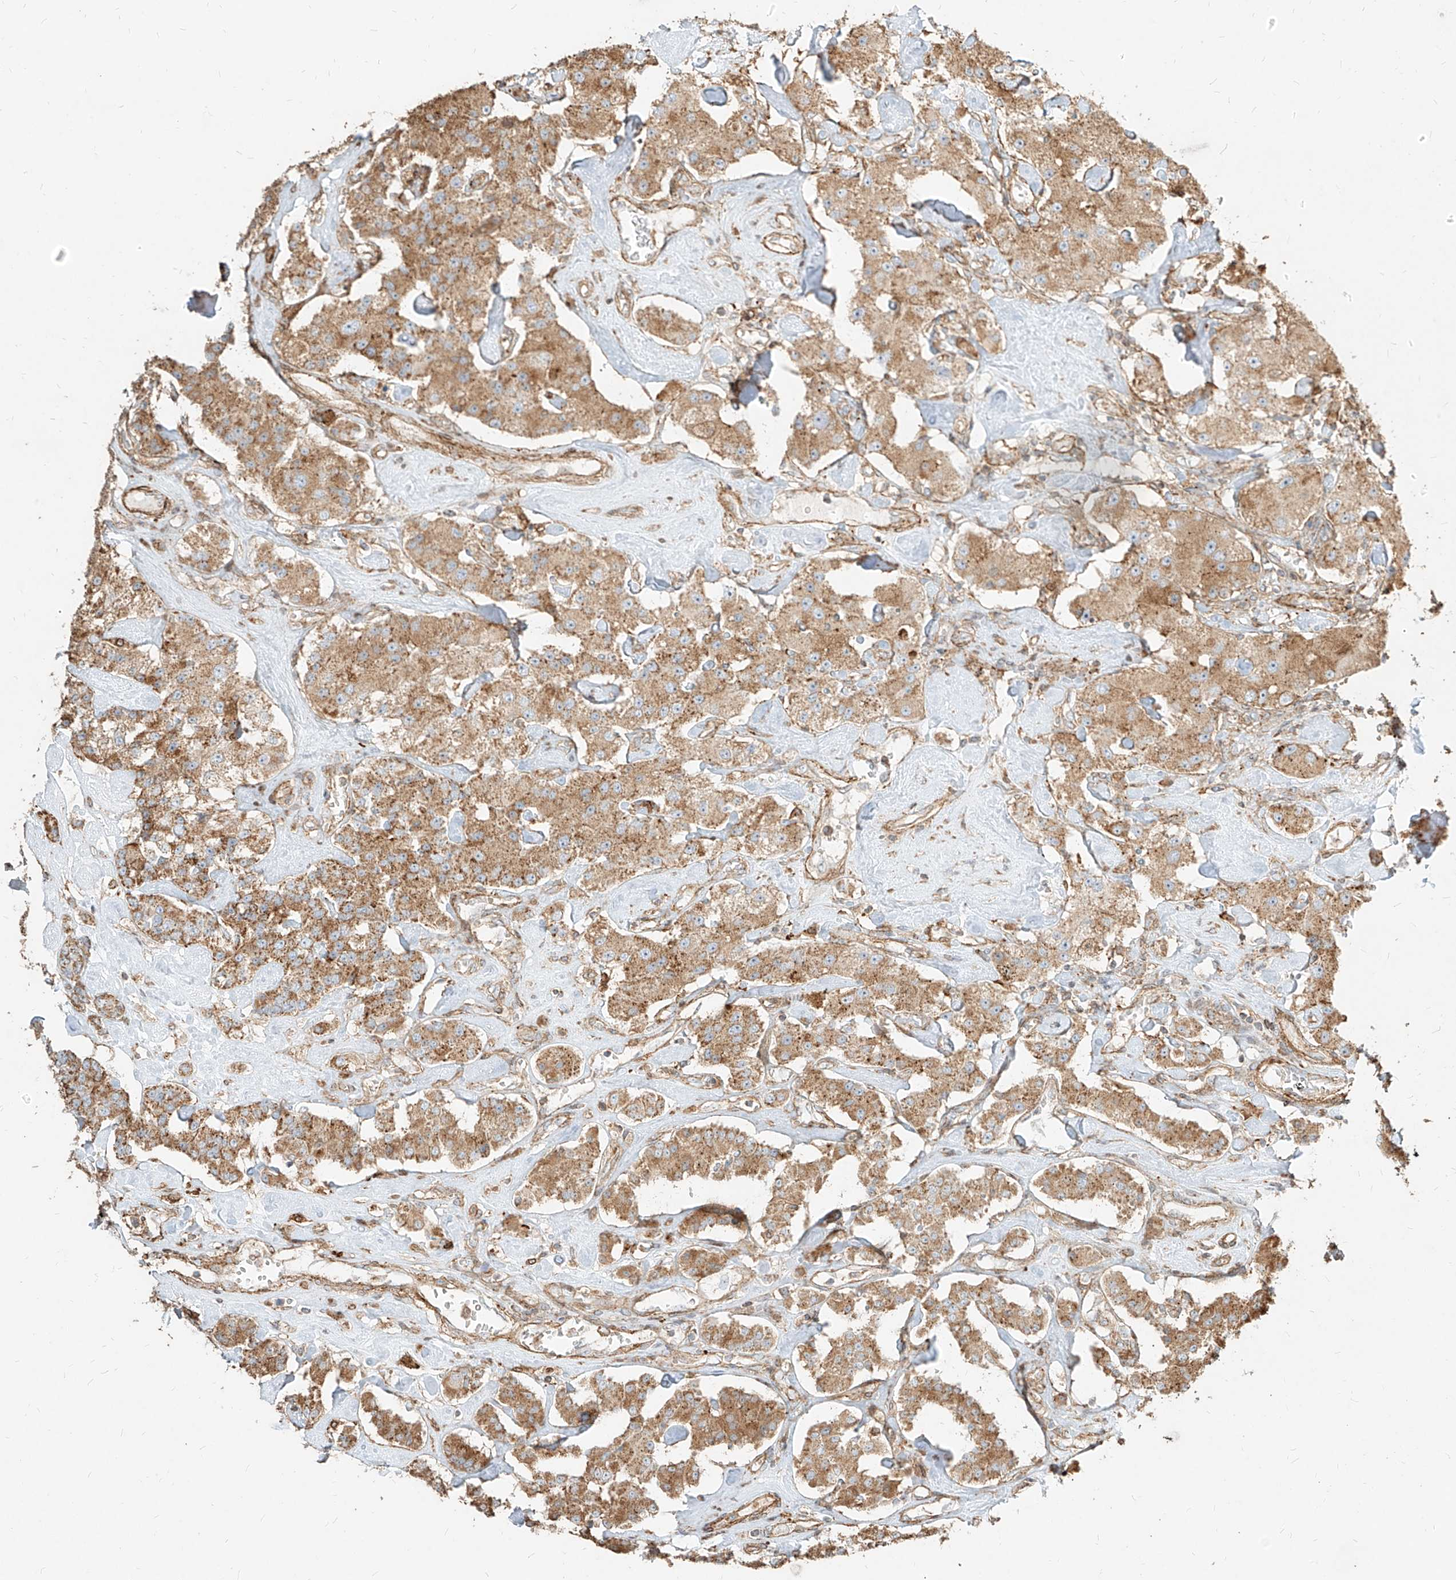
{"staining": {"intensity": "moderate", "quantity": ">75%", "location": "cytoplasmic/membranous"}, "tissue": "carcinoid", "cell_type": "Tumor cells", "image_type": "cancer", "snomed": [{"axis": "morphology", "description": "Carcinoid, malignant, NOS"}, {"axis": "topography", "description": "Pancreas"}], "caption": "Protein expression analysis of human carcinoid (malignant) reveals moderate cytoplasmic/membranous staining in approximately >75% of tumor cells.", "gene": "MTX2", "patient": {"sex": "male", "age": 41}}